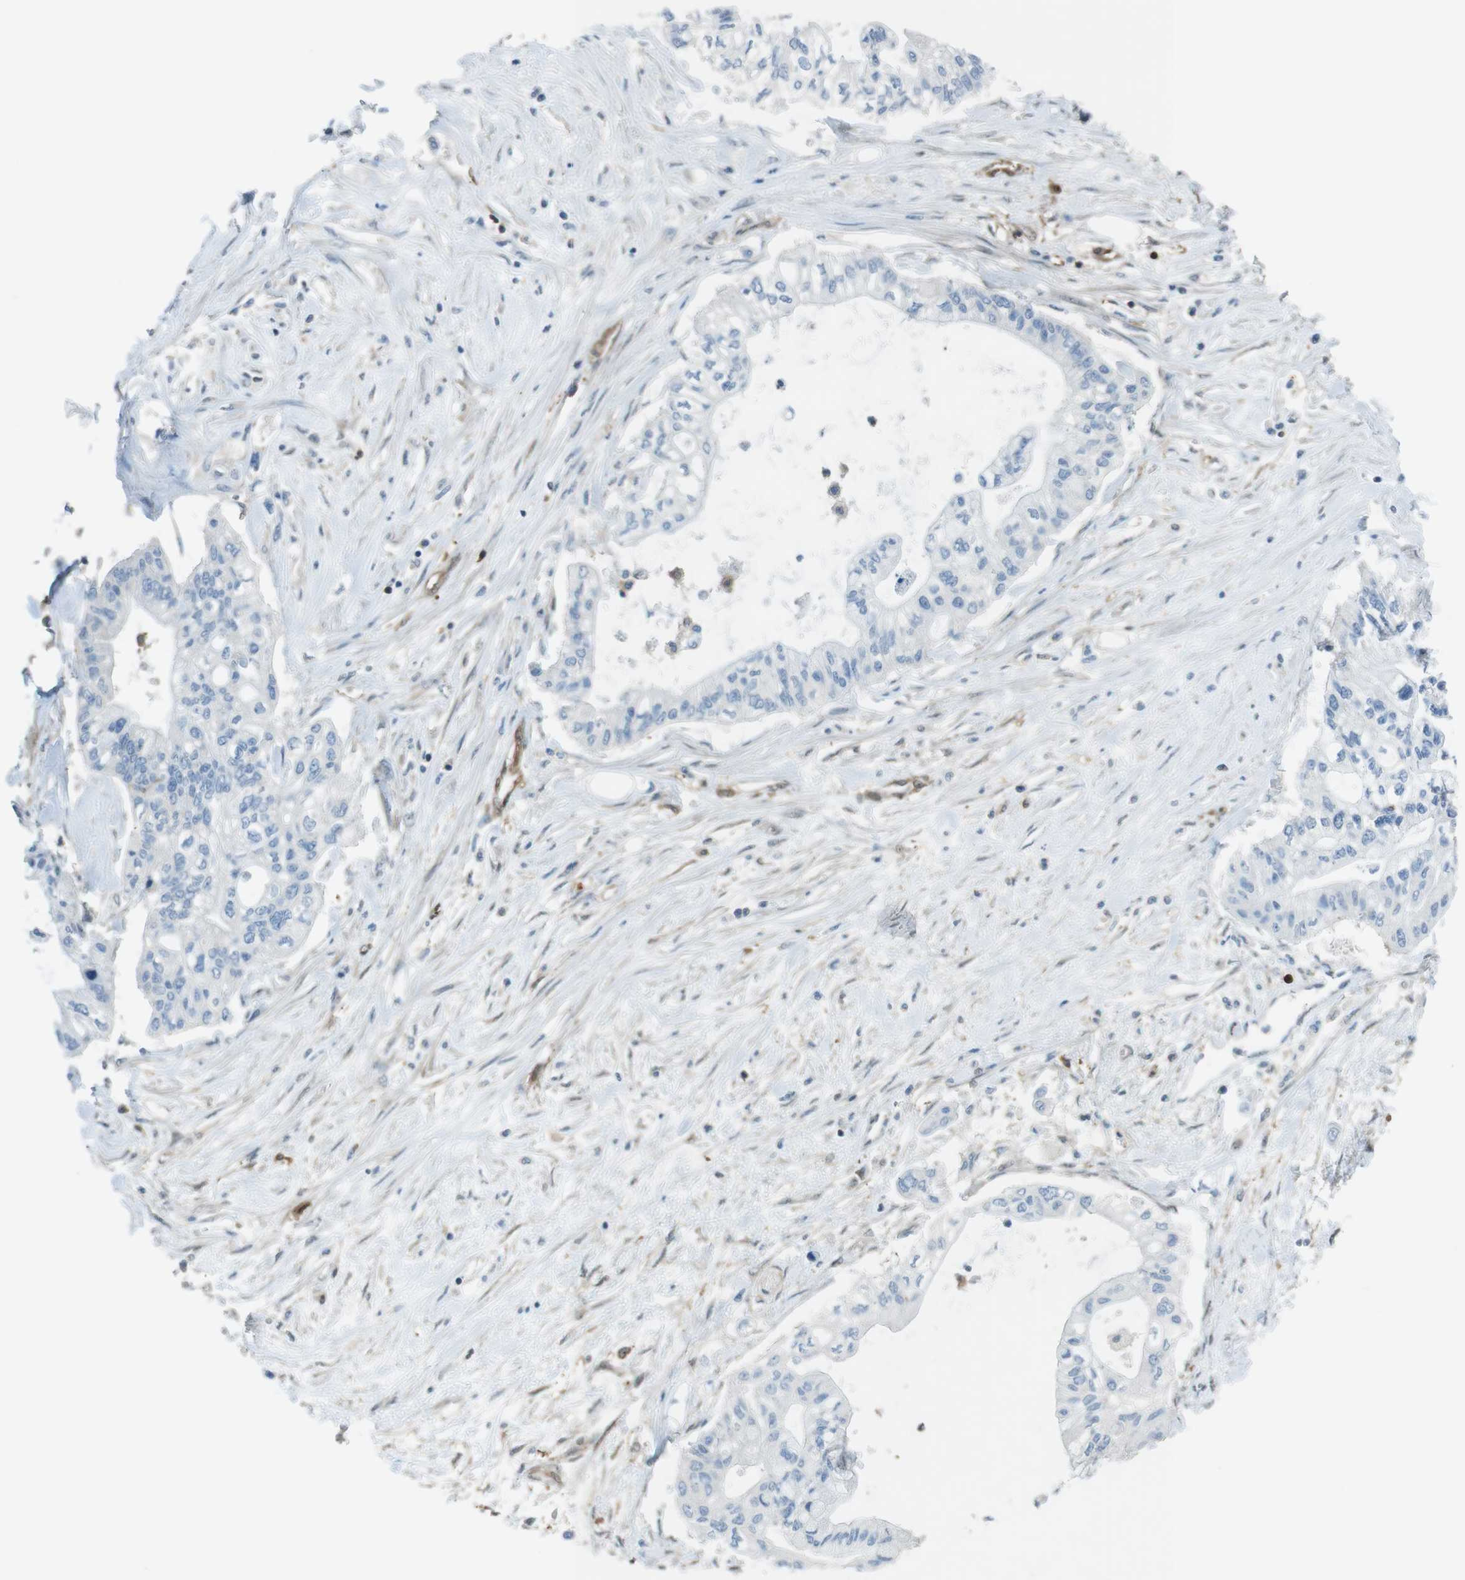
{"staining": {"intensity": "negative", "quantity": "none", "location": "none"}, "tissue": "pancreatic cancer", "cell_type": "Tumor cells", "image_type": "cancer", "snomed": [{"axis": "morphology", "description": "Adenocarcinoma, NOS"}, {"axis": "topography", "description": "Pancreas"}], "caption": "Human pancreatic adenocarcinoma stained for a protein using immunohistochemistry shows no positivity in tumor cells.", "gene": "TWSG1", "patient": {"sex": "female", "age": 77}}